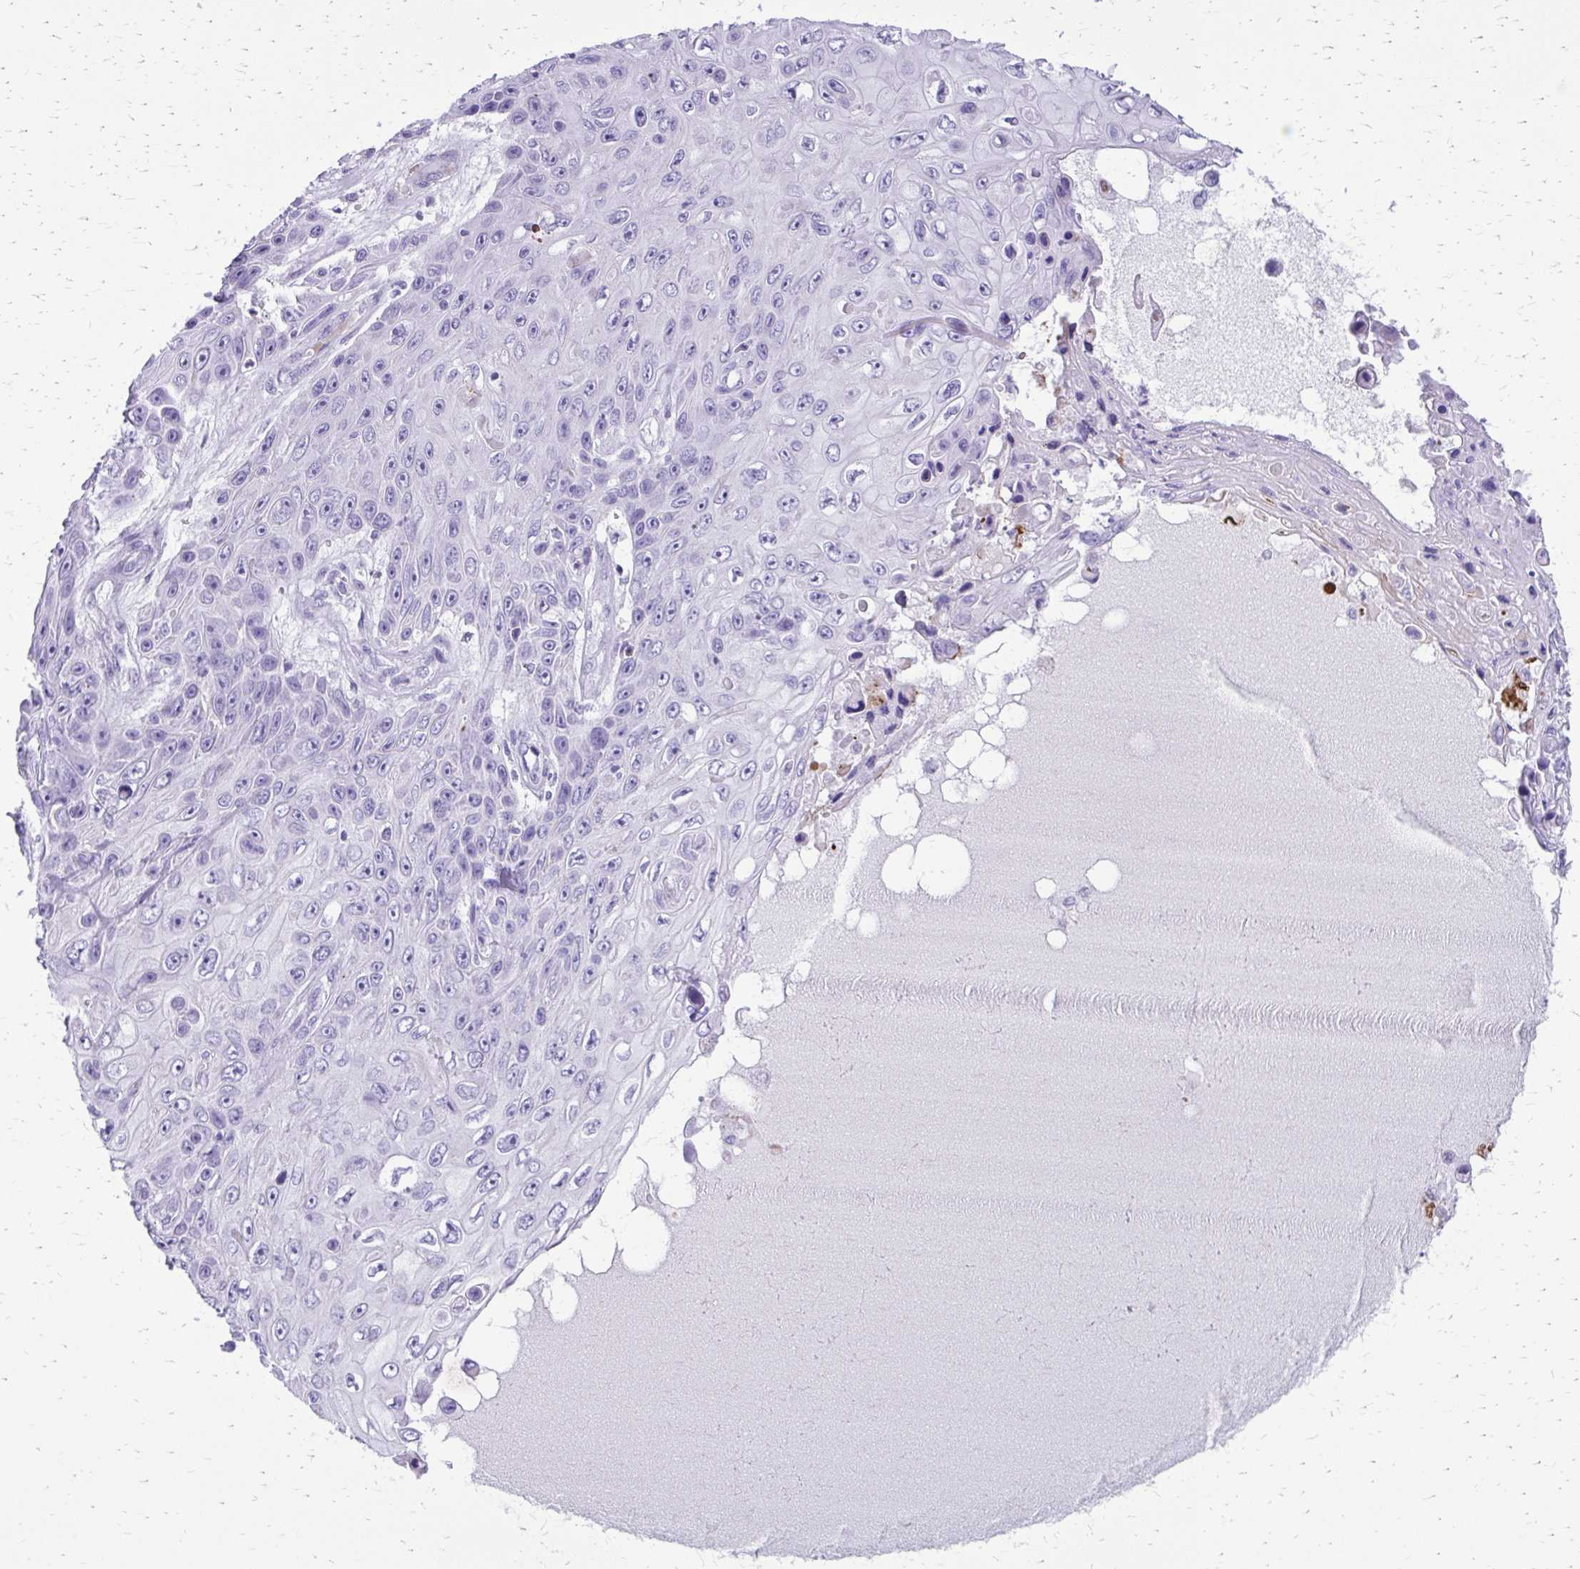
{"staining": {"intensity": "negative", "quantity": "none", "location": "none"}, "tissue": "skin cancer", "cell_type": "Tumor cells", "image_type": "cancer", "snomed": [{"axis": "morphology", "description": "Squamous cell carcinoma, NOS"}, {"axis": "topography", "description": "Skin"}], "caption": "There is no significant positivity in tumor cells of skin cancer (squamous cell carcinoma).", "gene": "SATL1", "patient": {"sex": "male", "age": 82}}